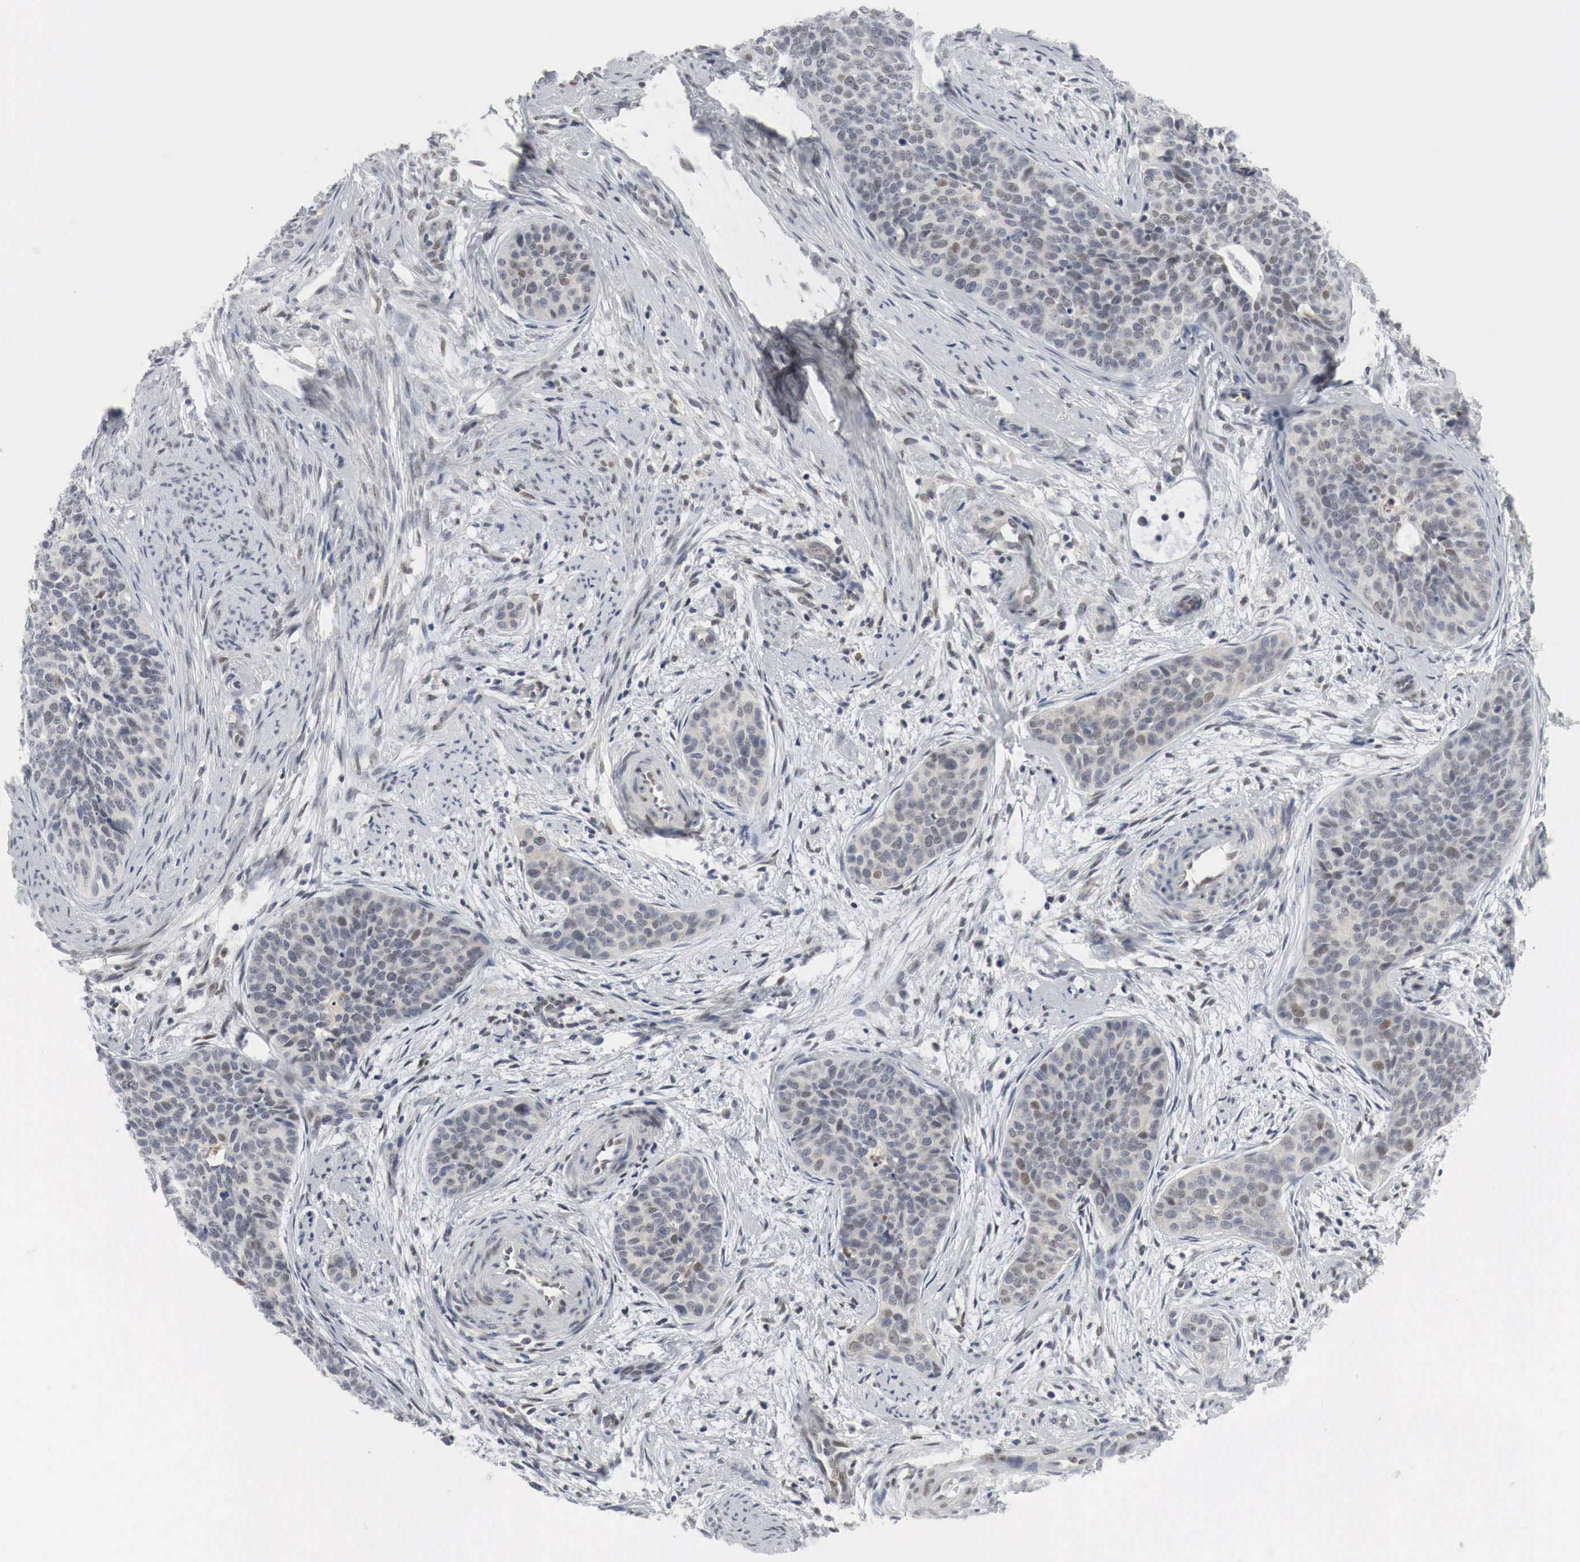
{"staining": {"intensity": "weak", "quantity": "25%-75%", "location": "cytoplasmic/membranous,nuclear"}, "tissue": "cervical cancer", "cell_type": "Tumor cells", "image_type": "cancer", "snomed": [{"axis": "morphology", "description": "Squamous cell carcinoma, NOS"}, {"axis": "topography", "description": "Cervix"}], "caption": "Immunohistochemical staining of cervical squamous cell carcinoma displays weak cytoplasmic/membranous and nuclear protein expression in about 25%-75% of tumor cells. (brown staining indicates protein expression, while blue staining denotes nuclei).", "gene": "MYC", "patient": {"sex": "female", "age": 34}}